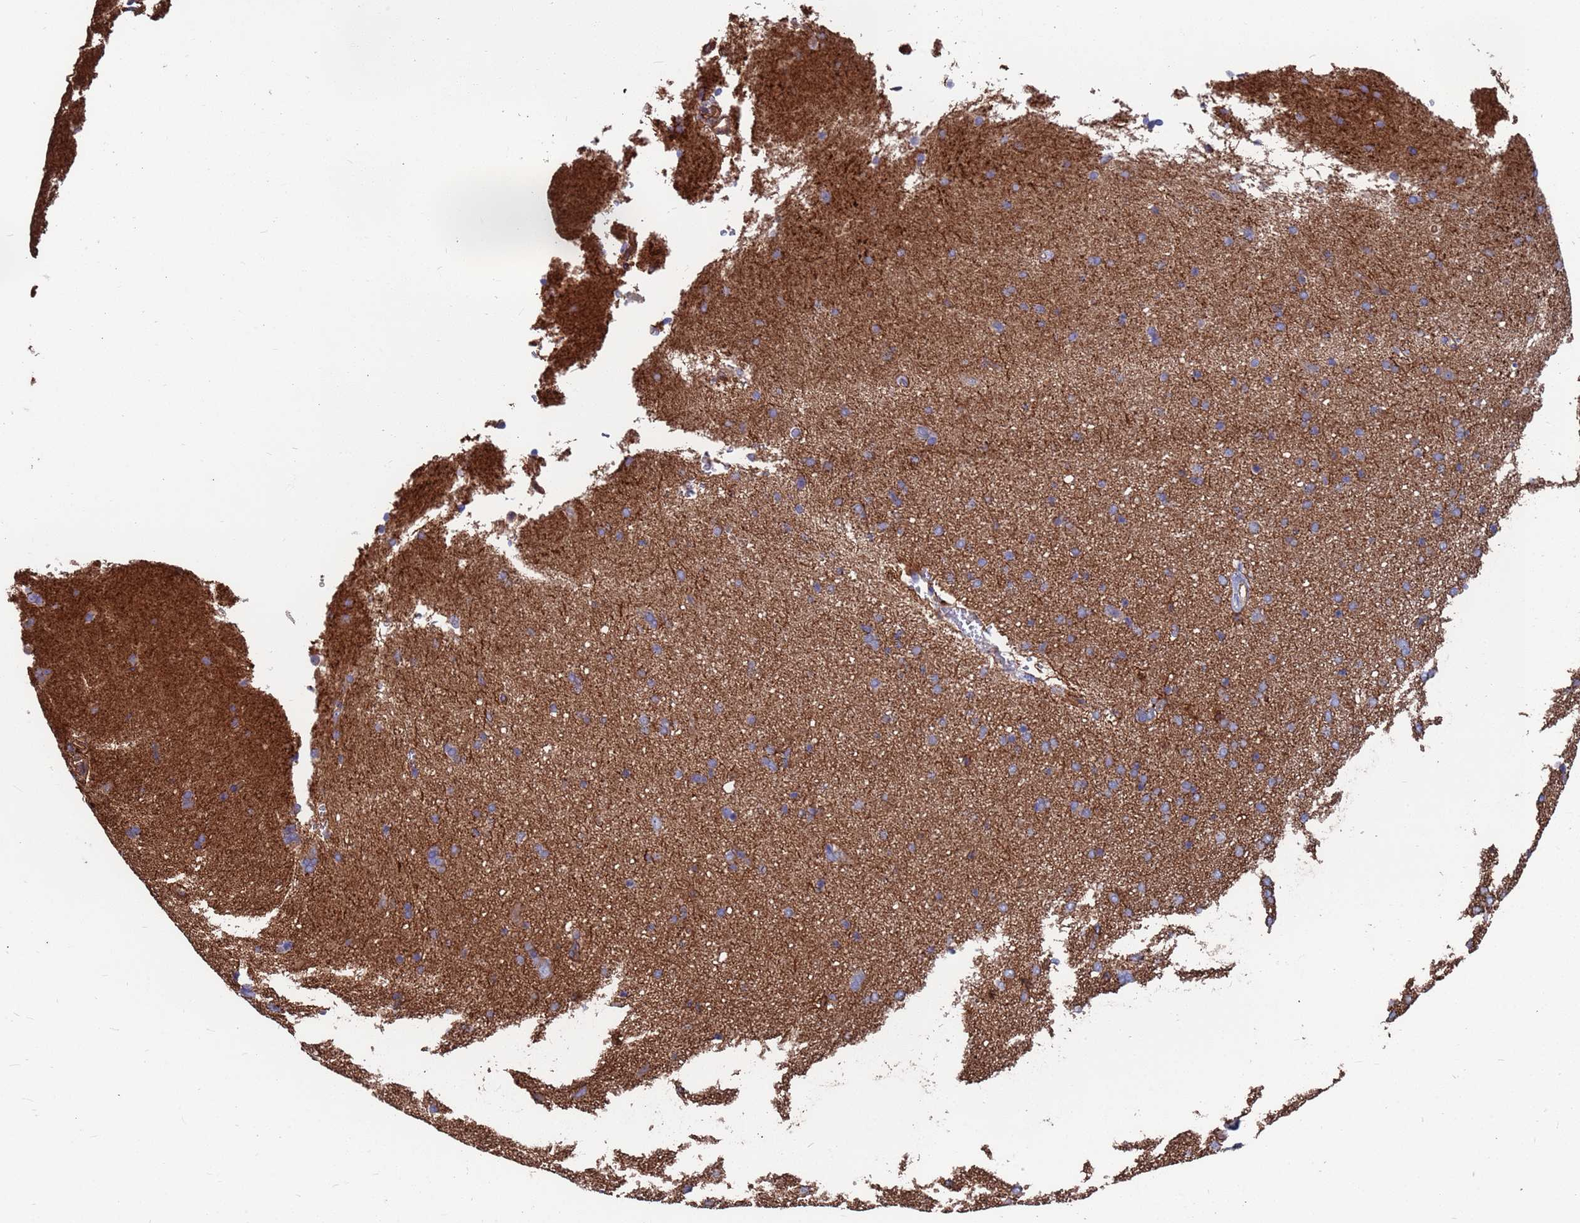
{"staining": {"intensity": "moderate", "quantity": "25%-75%", "location": "cytoplasmic/membranous"}, "tissue": "cerebral cortex", "cell_type": "Endothelial cells", "image_type": "normal", "snomed": [{"axis": "morphology", "description": "Normal tissue, NOS"}, {"axis": "topography", "description": "Cerebral cortex"}], "caption": "Immunohistochemistry (IHC) photomicrograph of benign human cerebral cortex stained for a protein (brown), which shows medium levels of moderate cytoplasmic/membranous expression in approximately 25%-75% of endothelial cells.", "gene": "NDUFAF6", "patient": {"sex": "male", "age": 62}}